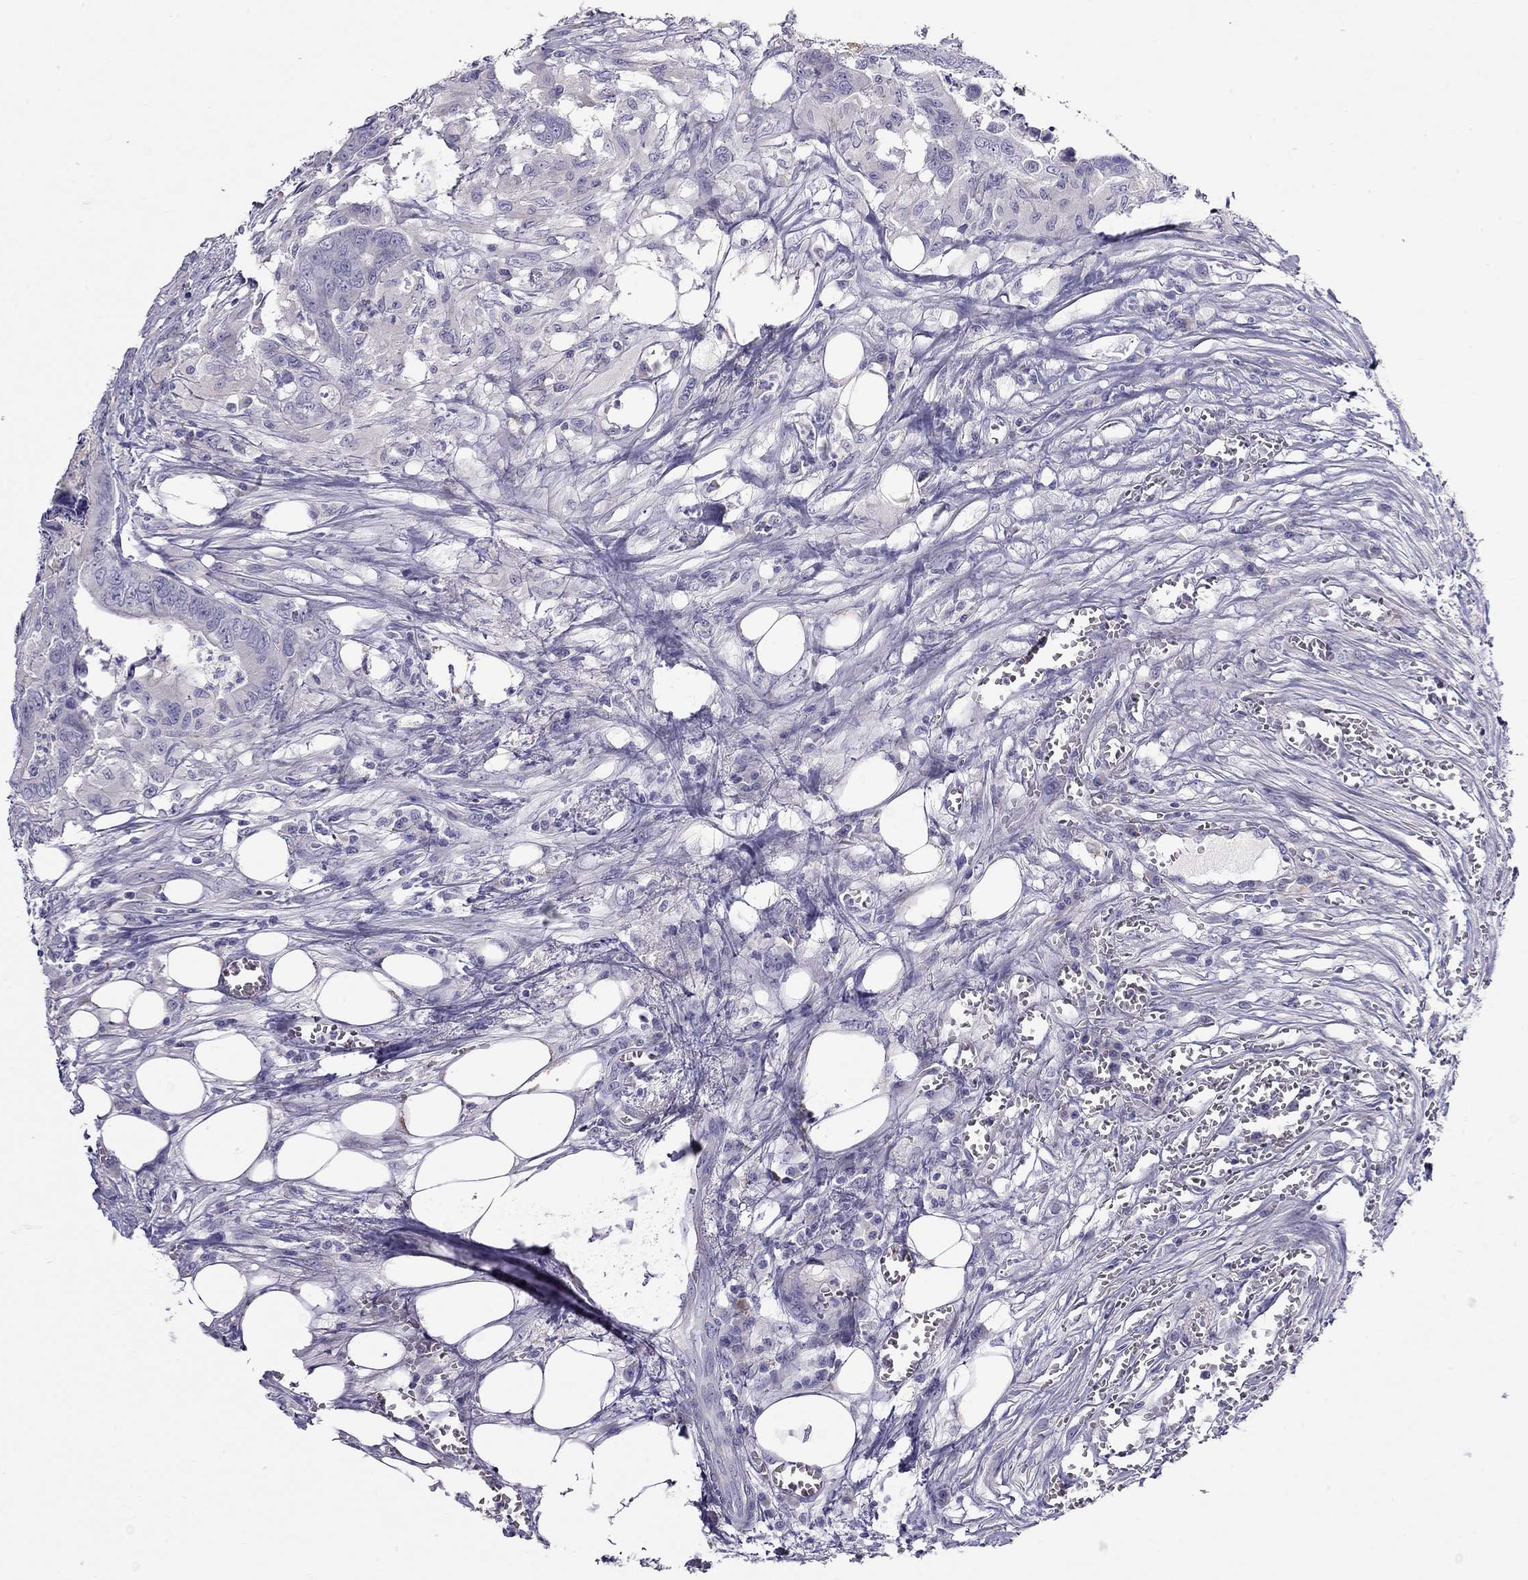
{"staining": {"intensity": "negative", "quantity": "none", "location": "none"}, "tissue": "colorectal cancer", "cell_type": "Tumor cells", "image_type": "cancer", "snomed": [{"axis": "morphology", "description": "Adenocarcinoma, NOS"}, {"axis": "topography", "description": "Colon"}], "caption": "This is an immunohistochemistry (IHC) micrograph of colorectal cancer. There is no staining in tumor cells.", "gene": "CPNE4", "patient": {"sex": "male", "age": 84}}